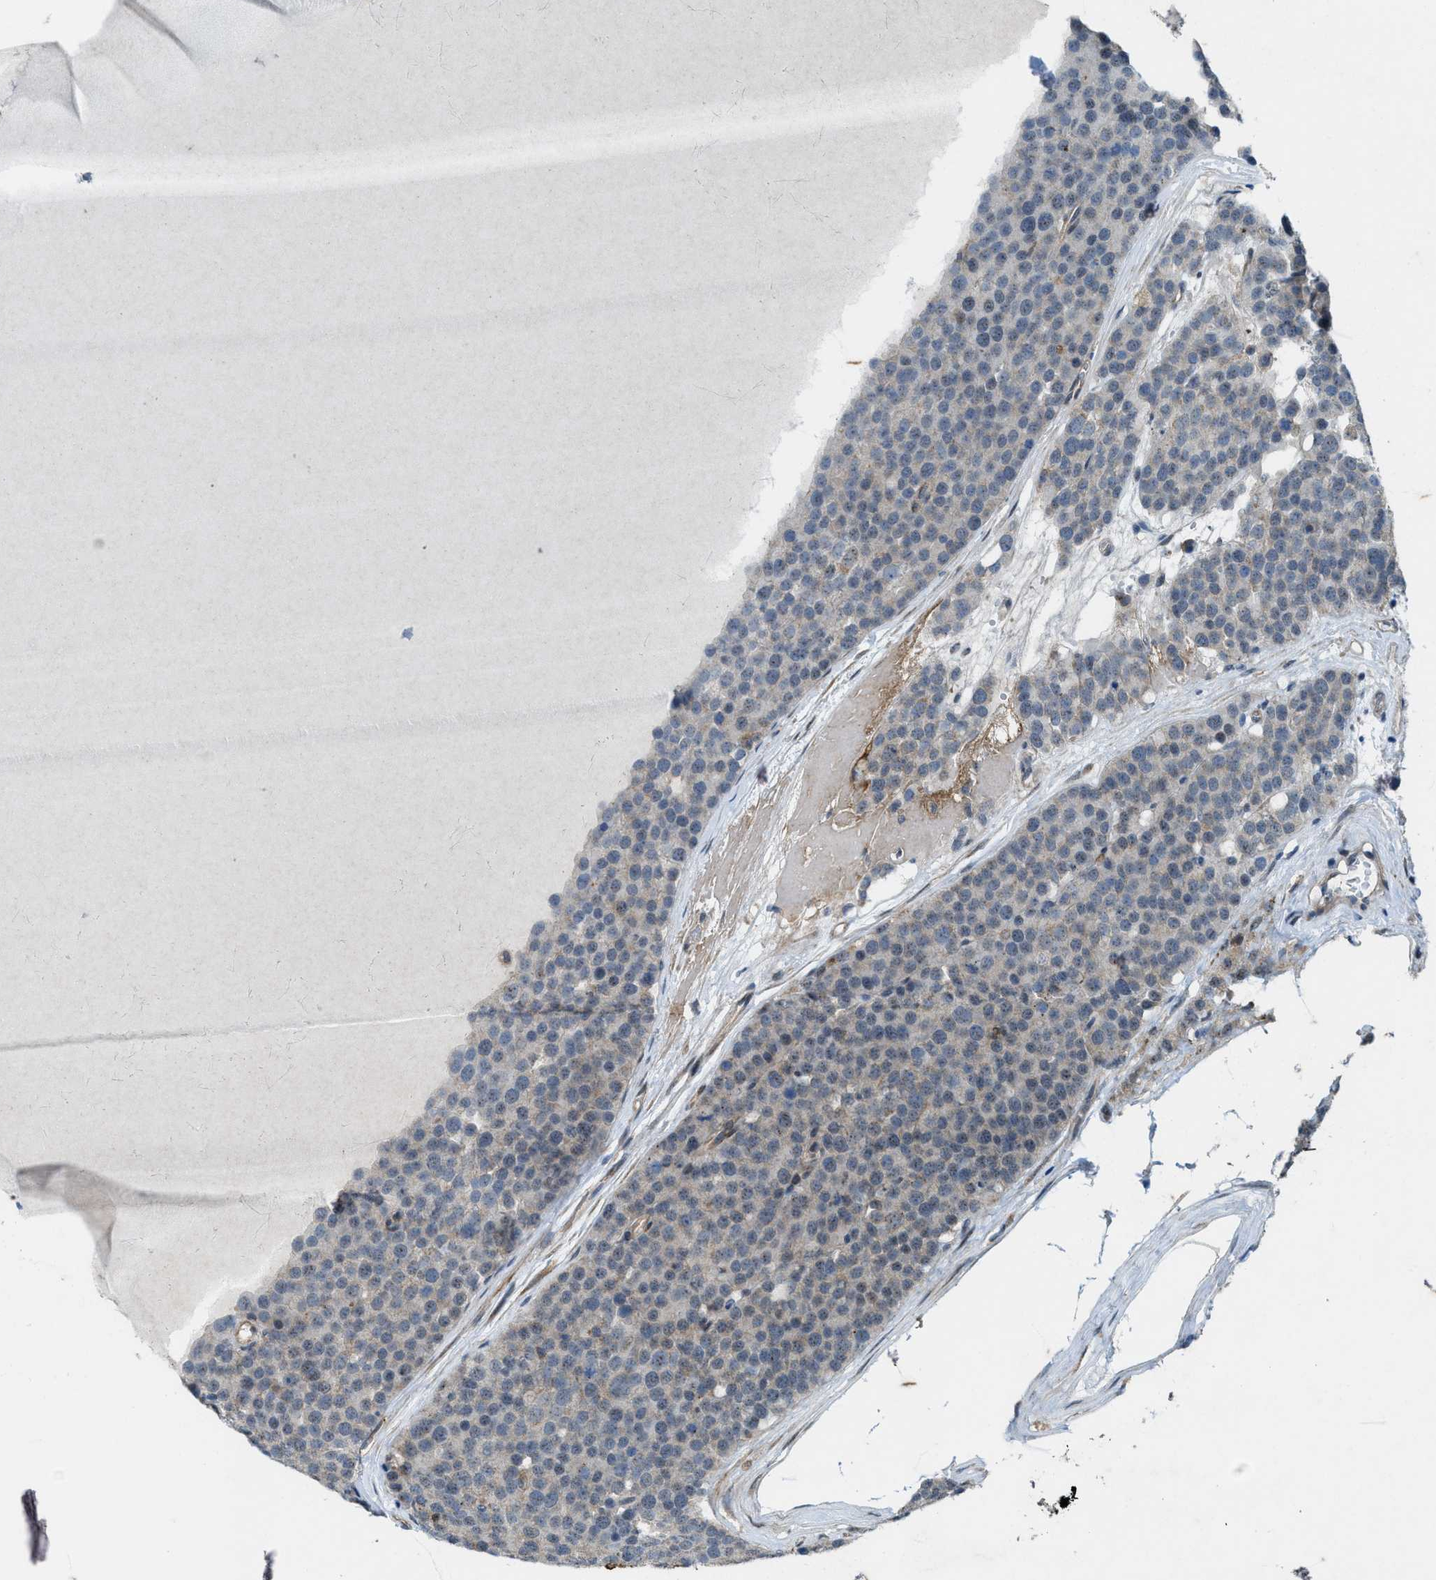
{"staining": {"intensity": "negative", "quantity": "none", "location": "none"}, "tissue": "testis cancer", "cell_type": "Tumor cells", "image_type": "cancer", "snomed": [{"axis": "morphology", "description": "Seminoma, NOS"}, {"axis": "topography", "description": "Testis"}], "caption": "Immunohistochemical staining of testis seminoma reveals no significant positivity in tumor cells. The staining is performed using DAB brown chromogen with nuclei counter-stained in using hematoxylin.", "gene": "LRRC72", "patient": {"sex": "male", "age": 71}}